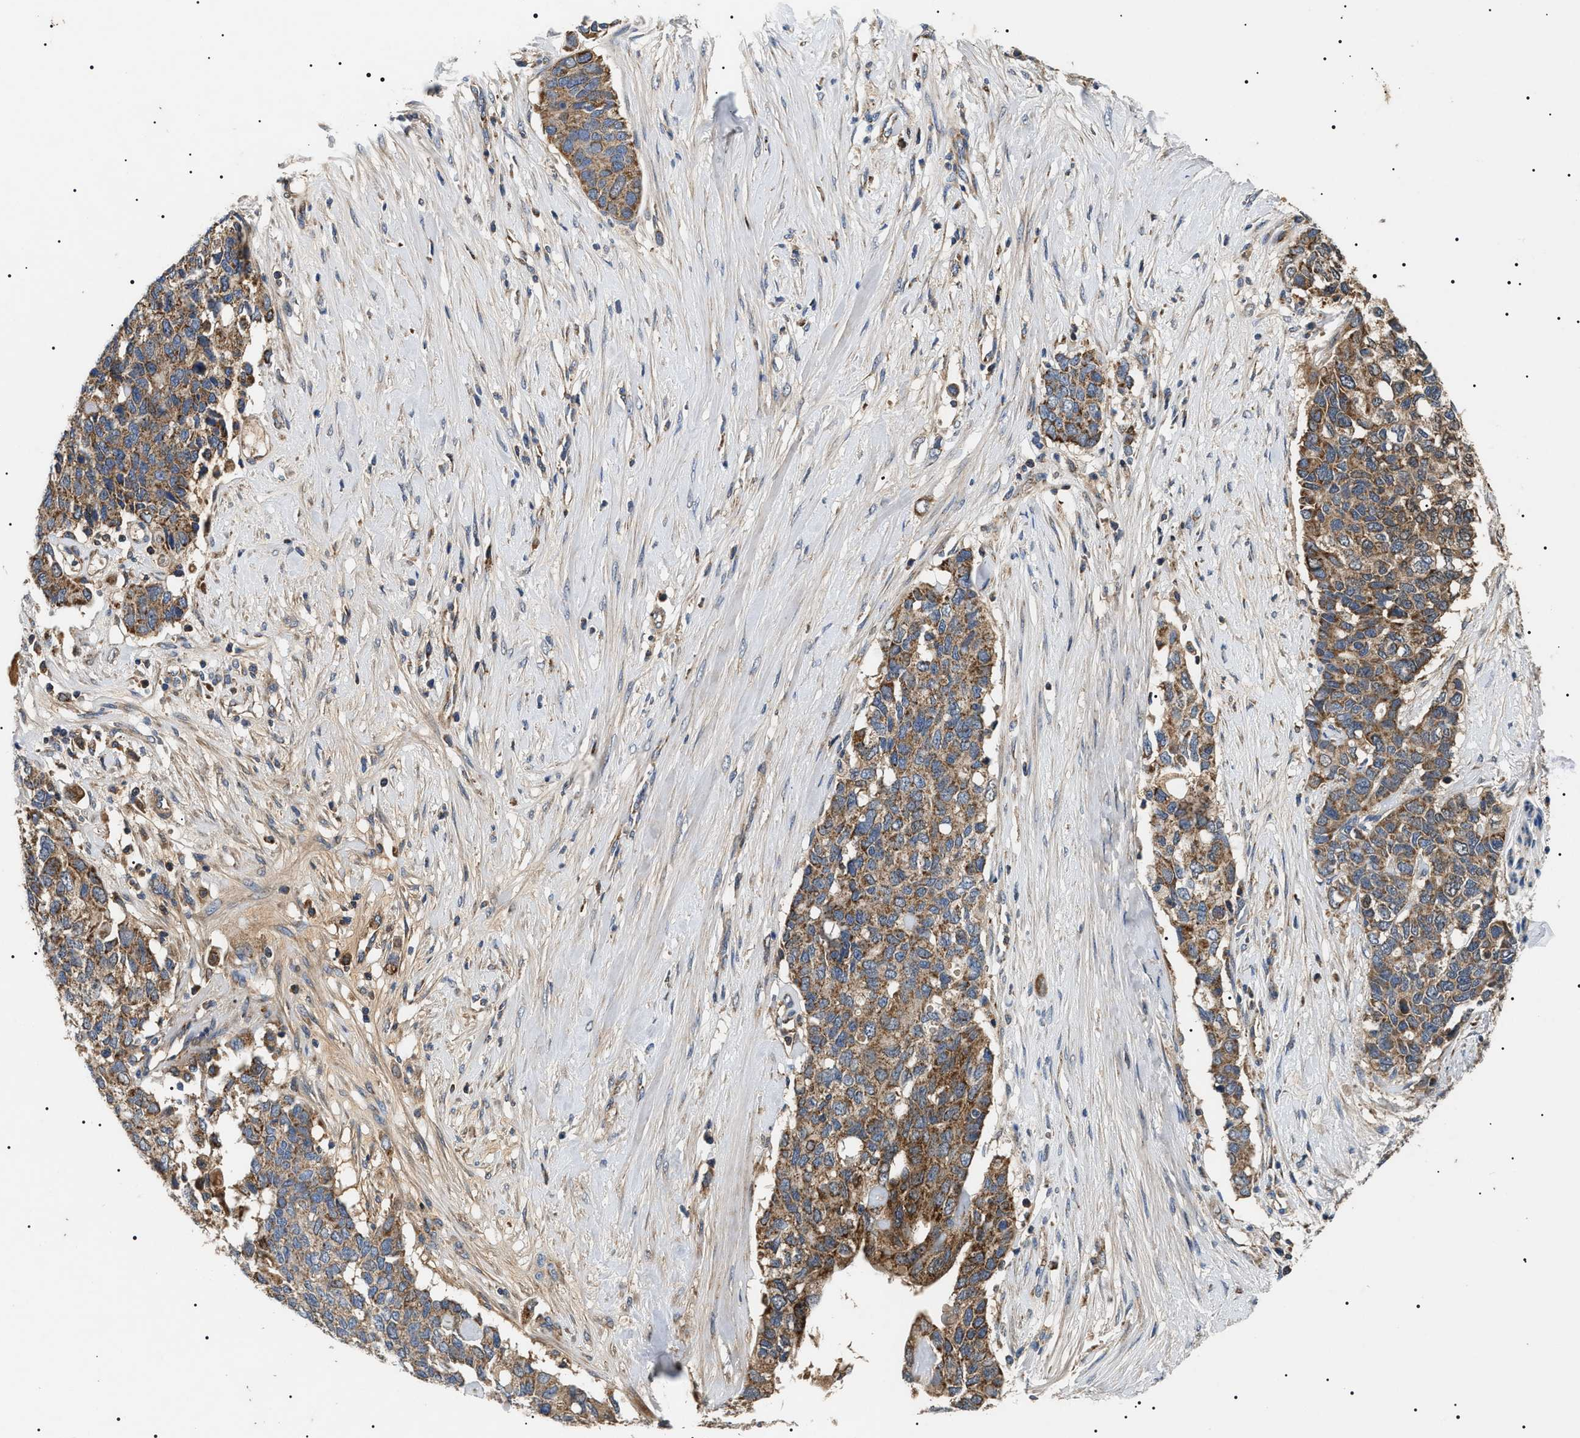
{"staining": {"intensity": "moderate", "quantity": ">75%", "location": "cytoplasmic/membranous"}, "tissue": "pancreatic cancer", "cell_type": "Tumor cells", "image_type": "cancer", "snomed": [{"axis": "morphology", "description": "Adenocarcinoma, NOS"}, {"axis": "topography", "description": "Pancreas"}], "caption": "IHC histopathology image of neoplastic tissue: human pancreatic cancer stained using immunohistochemistry (IHC) shows medium levels of moderate protein expression localized specifically in the cytoplasmic/membranous of tumor cells, appearing as a cytoplasmic/membranous brown color.", "gene": "OXSM", "patient": {"sex": "female", "age": 56}}